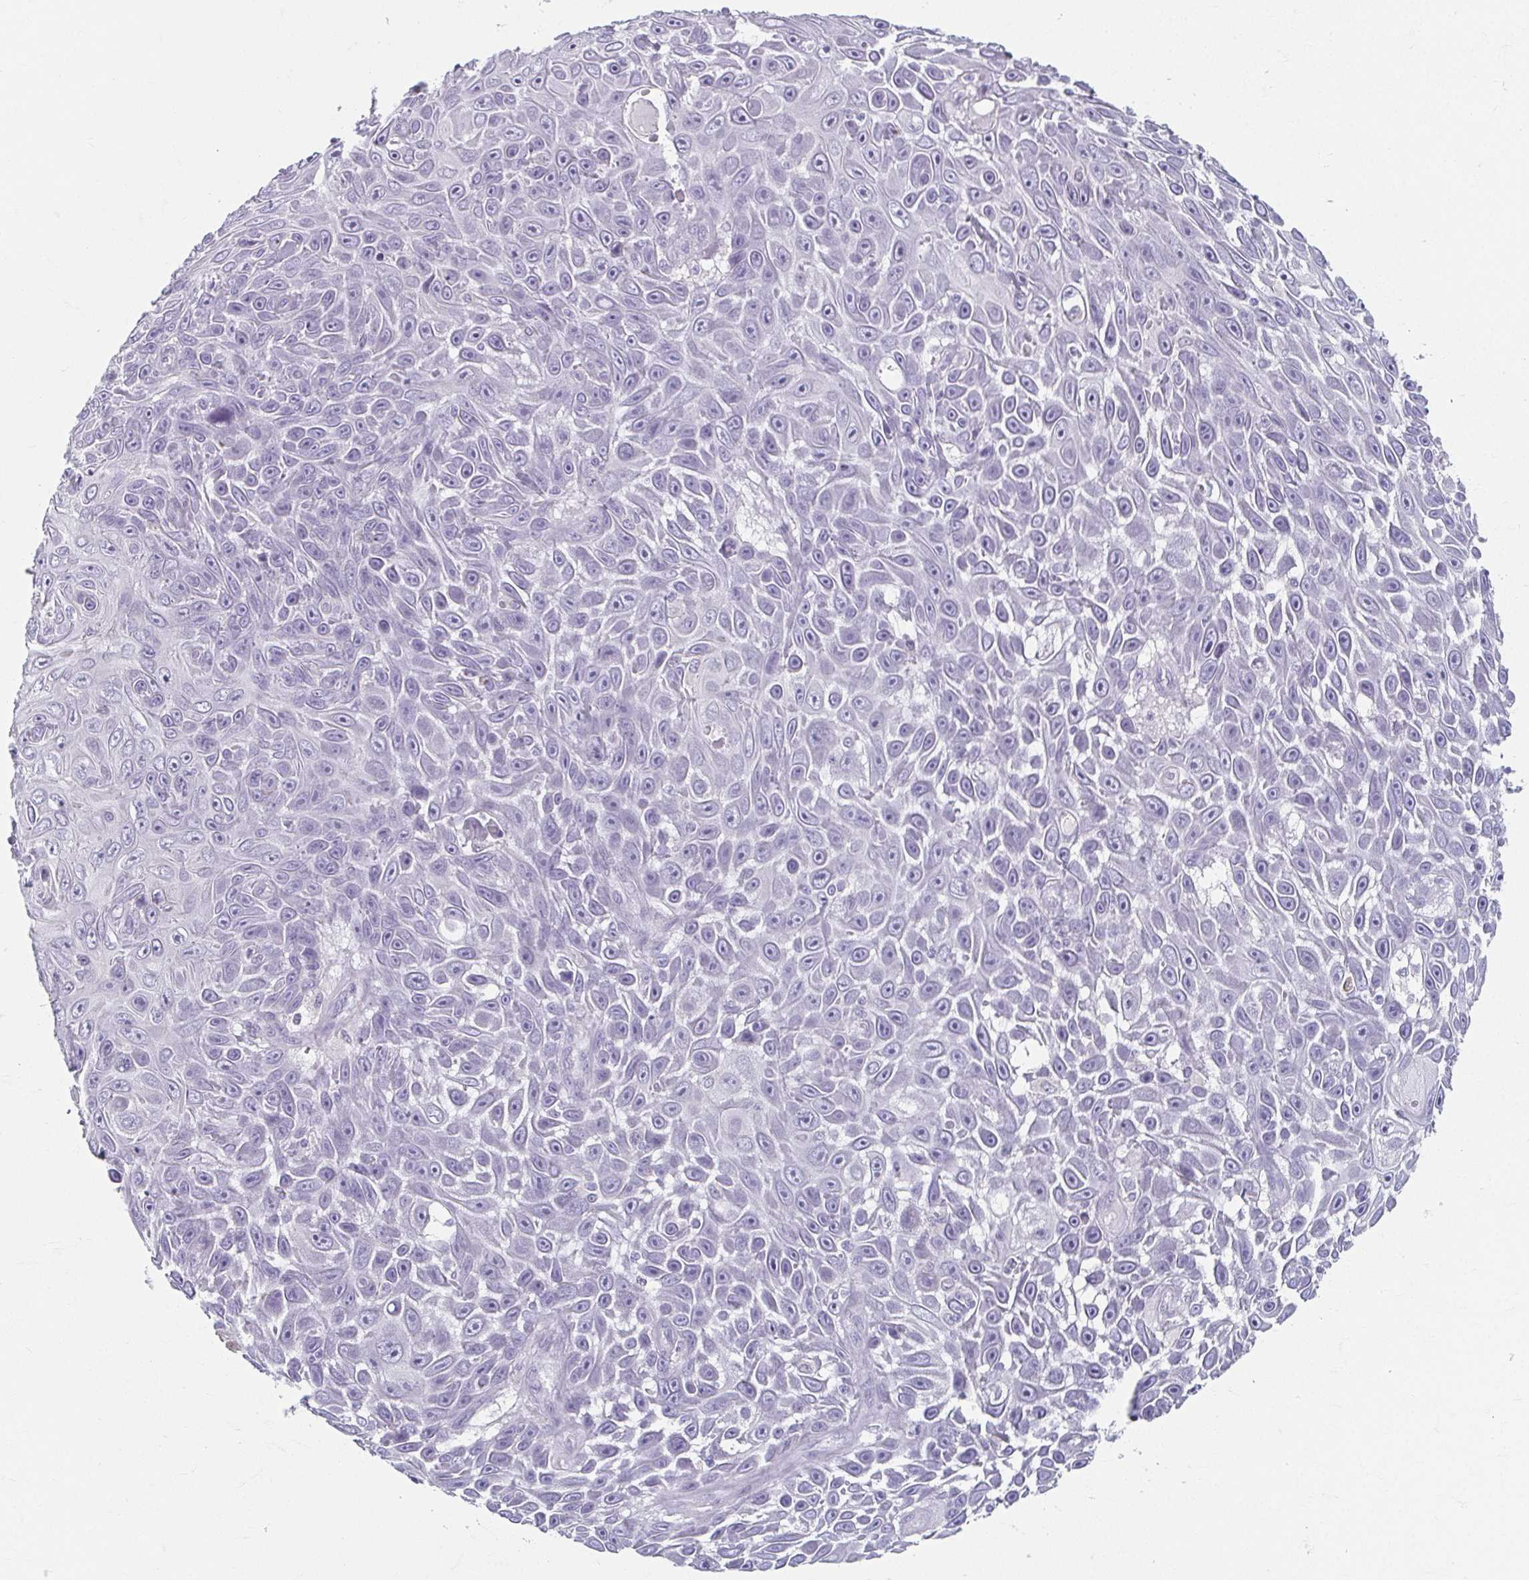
{"staining": {"intensity": "negative", "quantity": "none", "location": "none"}, "tissue": "skin cancer", "cell_type": "Tumor cells", "image_type": "cancer", "snomed": [{"axis": "morphology", "description": "Squamous cell carcinoma, NOS"}, {"axis": "topography", "description": "Skin"}], "caption": "High power microscopy photomicrograph of an immunohistochemistry (IHC) image of skin squamous cell carcinoma, revealing no significant expression in tumor cells.", "gene": "CAMKV", "patient": {"sex": "male", "age": 82}}